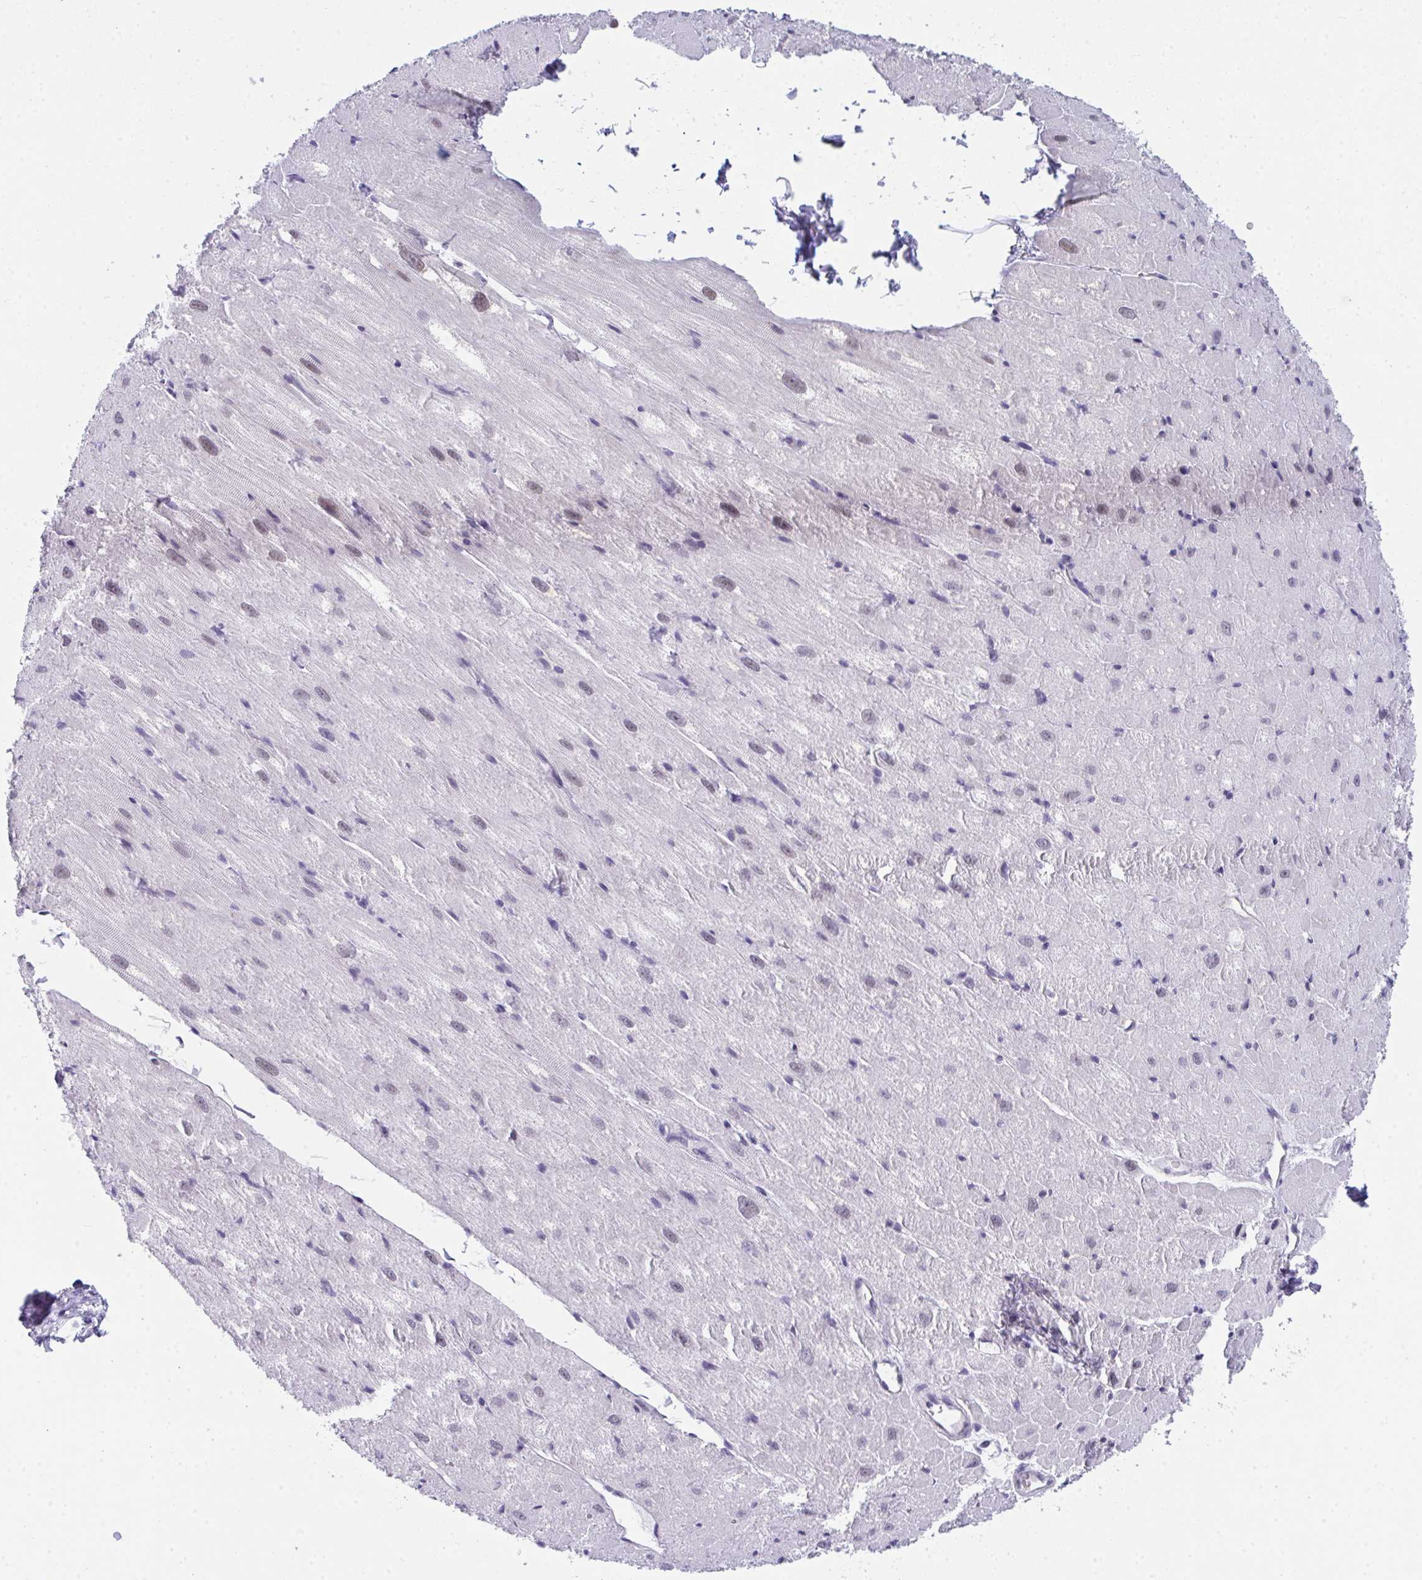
{"staining": {"intensity": "weak", "quantity": "25%-75%", "location": "cytoplasmic/membranous,nuclear"}, "tissue": "heart muscle", "cell_type": "Cardiomyocytes", "image_type": "normal", "snomed": [{"axis": "morphology", "description": "Normal tissue, NOS"}, {"axis": "topography", "description": "Heart"}], "caption": "This is an image of immunohistochemistry staining of unremarkable heart muscle, which shows weak staining in the cytoplasmic/membranous,nuclear of cardiomyocytes.", "gene": "CDK13", "patient": {"sex": "male", "age": 62}}